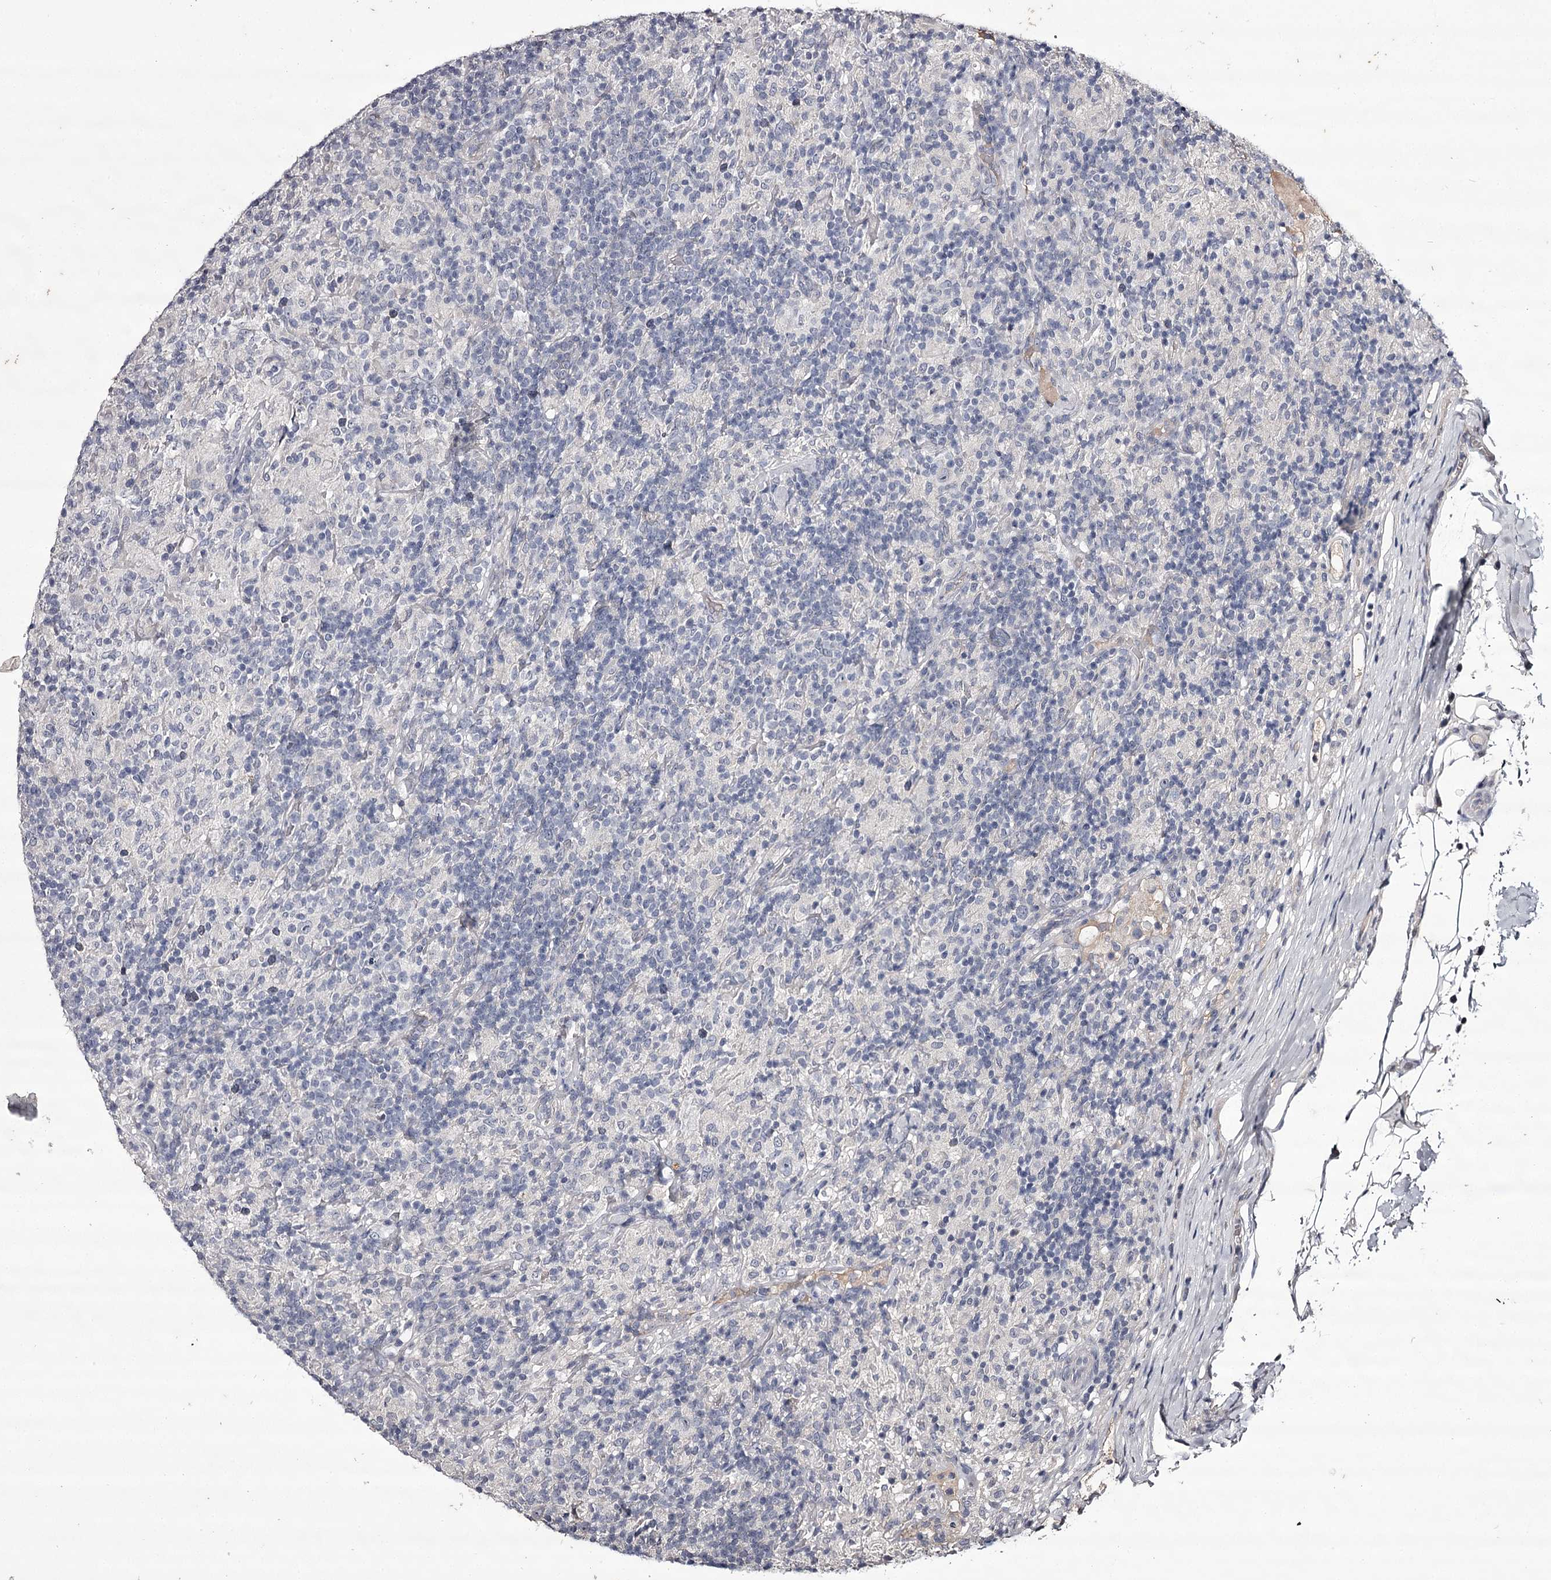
{"staining": {"intensity": "negative", "quantity": "none", "location": "none"}, "tissue": "lymphoma", "cell_type": "Tumor cells", "image_type": "cancer", "snomed": [{"axis": "morphology", "description": "Hodgkin's disease, NOS"}, {"axis": "topography", "description": "Lymph node"}], "caption": "This is a photomicrograph of immunohistochemistry (IHC) staining of lymphoma, which shows no expression in tumor cells.", "gene": "PRM2", "patient": {"sex": "male", "age": 70}}